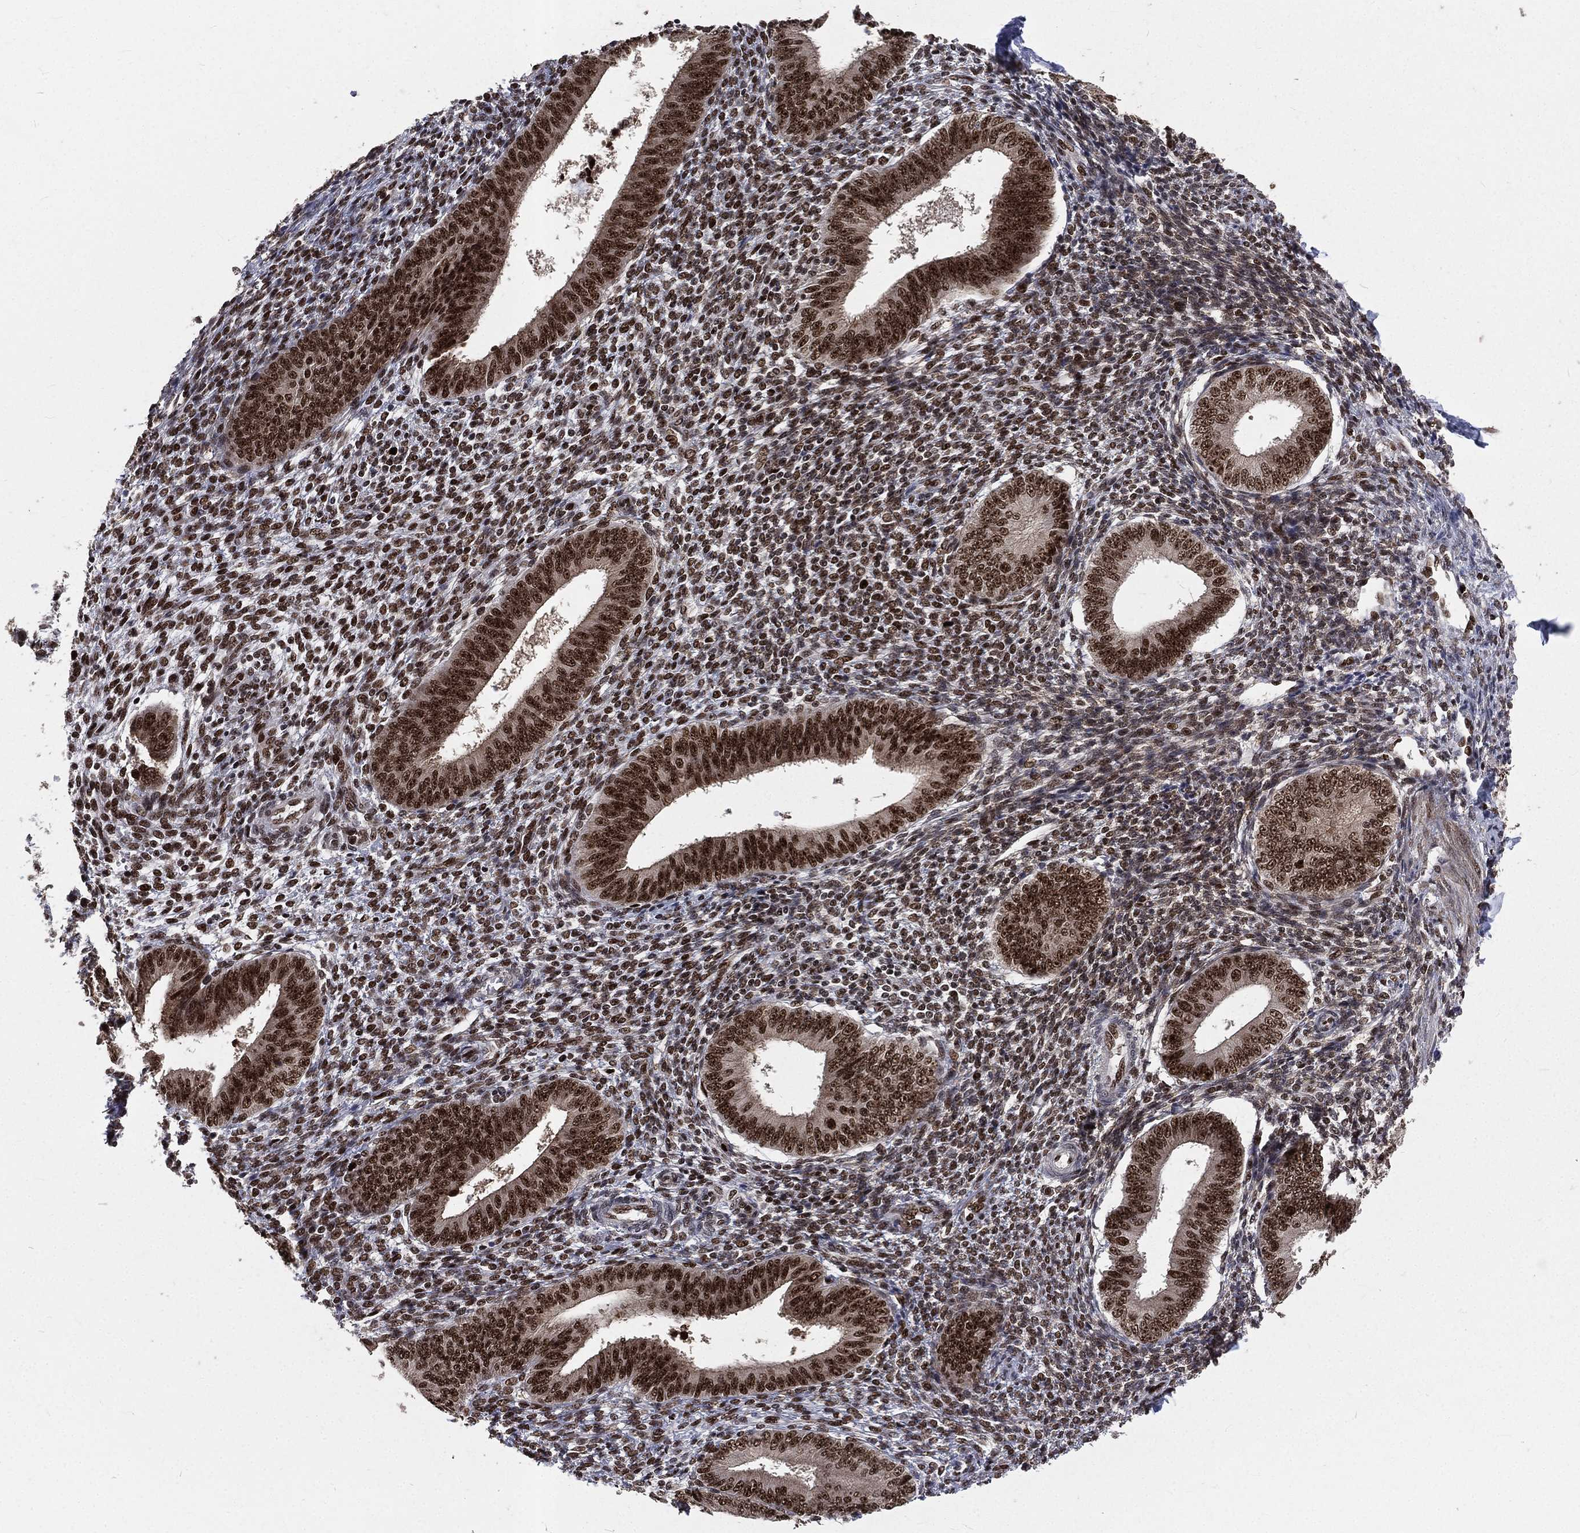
{"staining": {"intensity": "strong", "quantity": ">75%", "location": "nuclear"}, "tissue": "endometrium", "cell_type": "Cells in endometrial stroma", "image_type": "normal", "snomed": [{"axis": "morphology", "description": "Normal tissue, NOS"}, {"axis": "topography", "description": "Endometrium"}], "caption": "An image of endometrium stained for a protein shows strong nuclear brown staining in cells in endometrial stroma. (Stains: DAB in brown, nuclei in blue, Microscopy: brightfield microscopy at high magnification).", "gene": "POLB", "patient": {"sex": "female", "age": 39}}